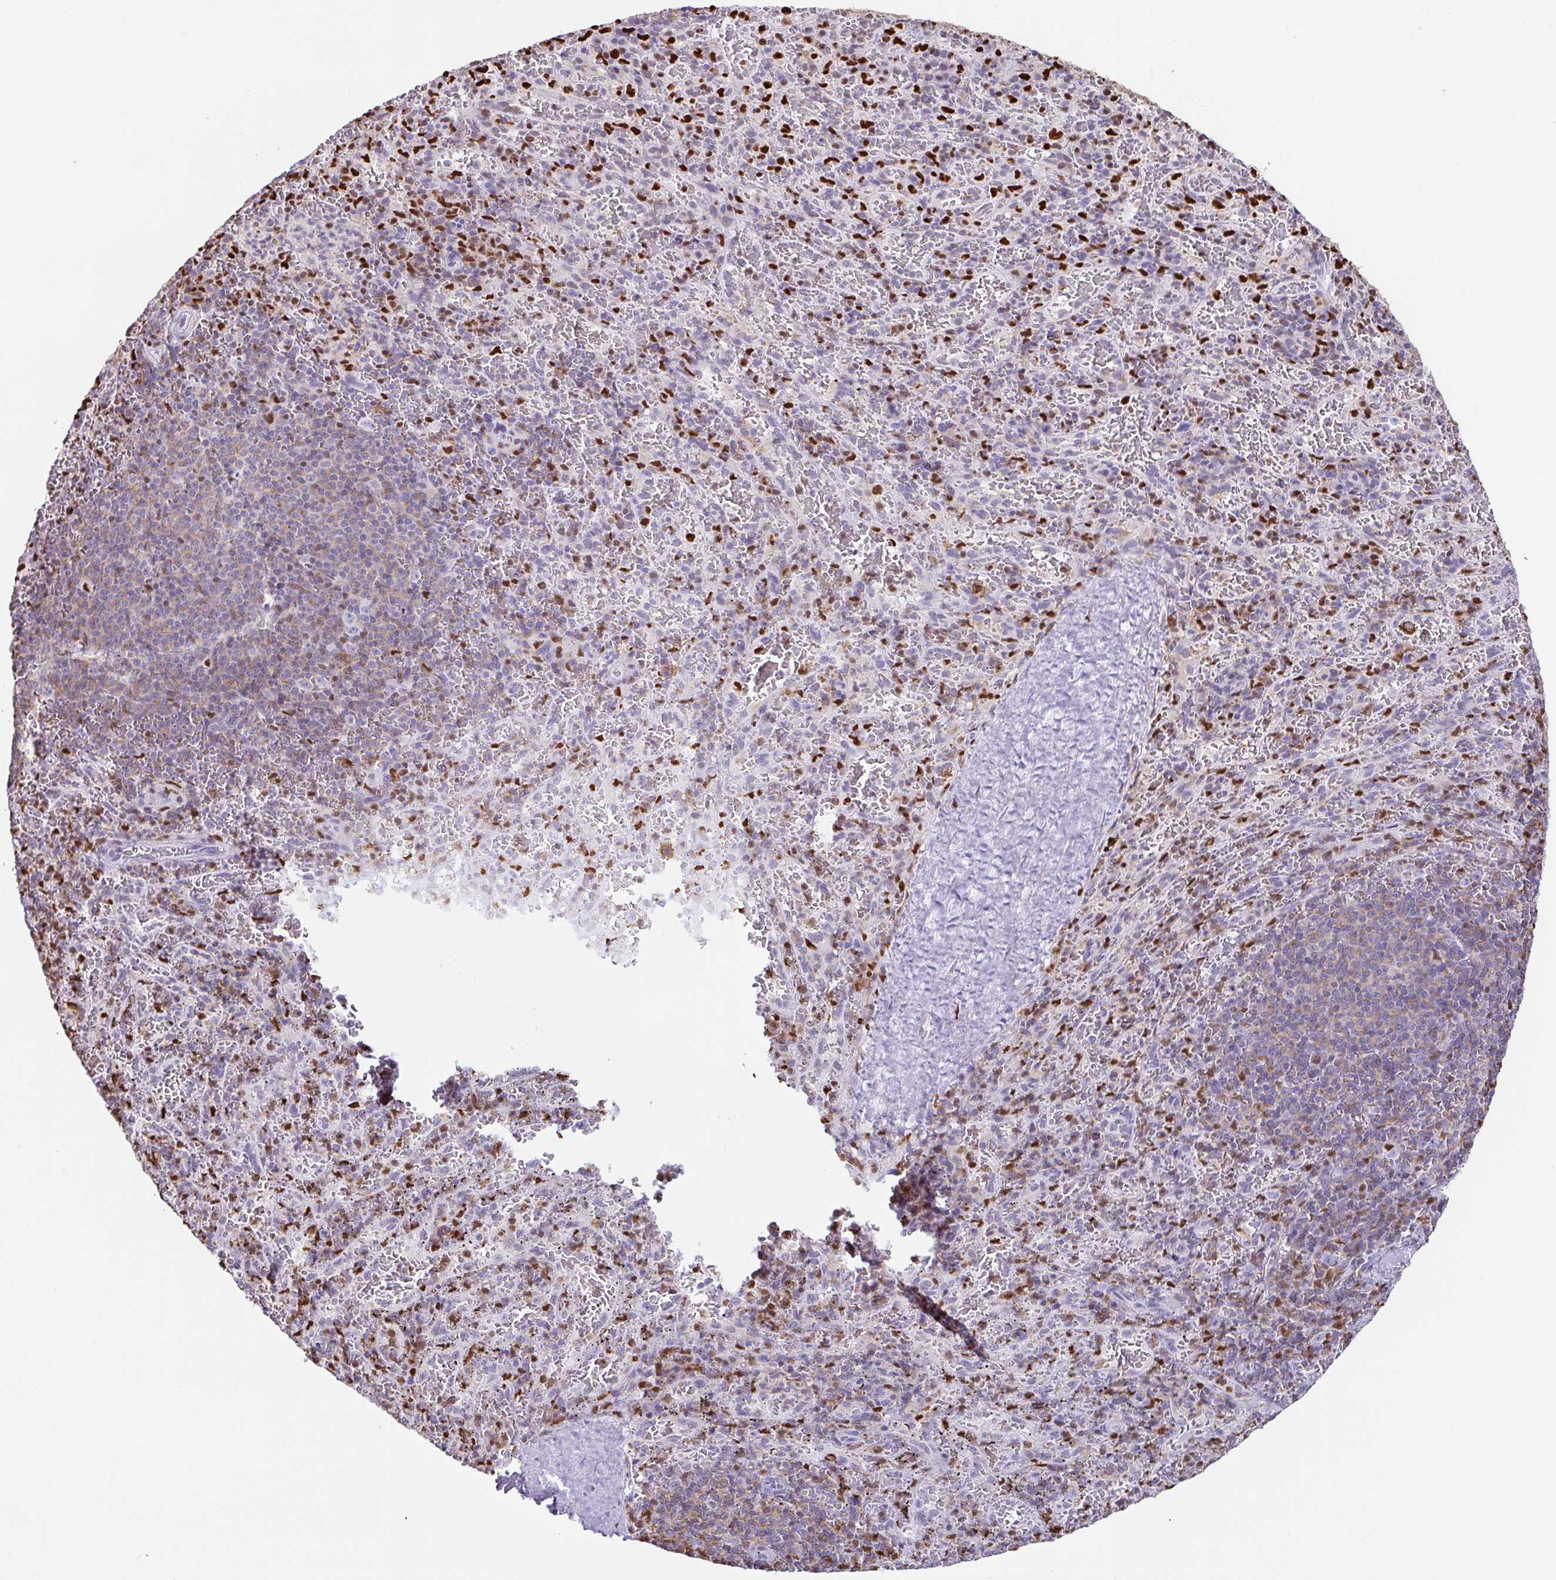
{"staining": {"intensity": "moderate", "quantity": "25%-75%", "location": "nuclear"}, "tissue": "spleen", "cell_type": "Cells in red pulp", "image_type": "normal", "snomed": [{"axis": "morphology", "description": "Normal tissue, NOS"}, {"axis": "topography", "description": "Spleen"}], "caption": "Protein staining of normal spleen displays moderate nuclear expression in approximately 25%-75% of cells in red pulp. The staining was performed using DAB (3,3'-diaminobenzidine) to visualize the protein expression in brown, while the nuclei were stained in blue with hematoxylin (Magnification: 20x).", "gene": "BTBD10", "patient": {"sex": "male", "age": 57}}